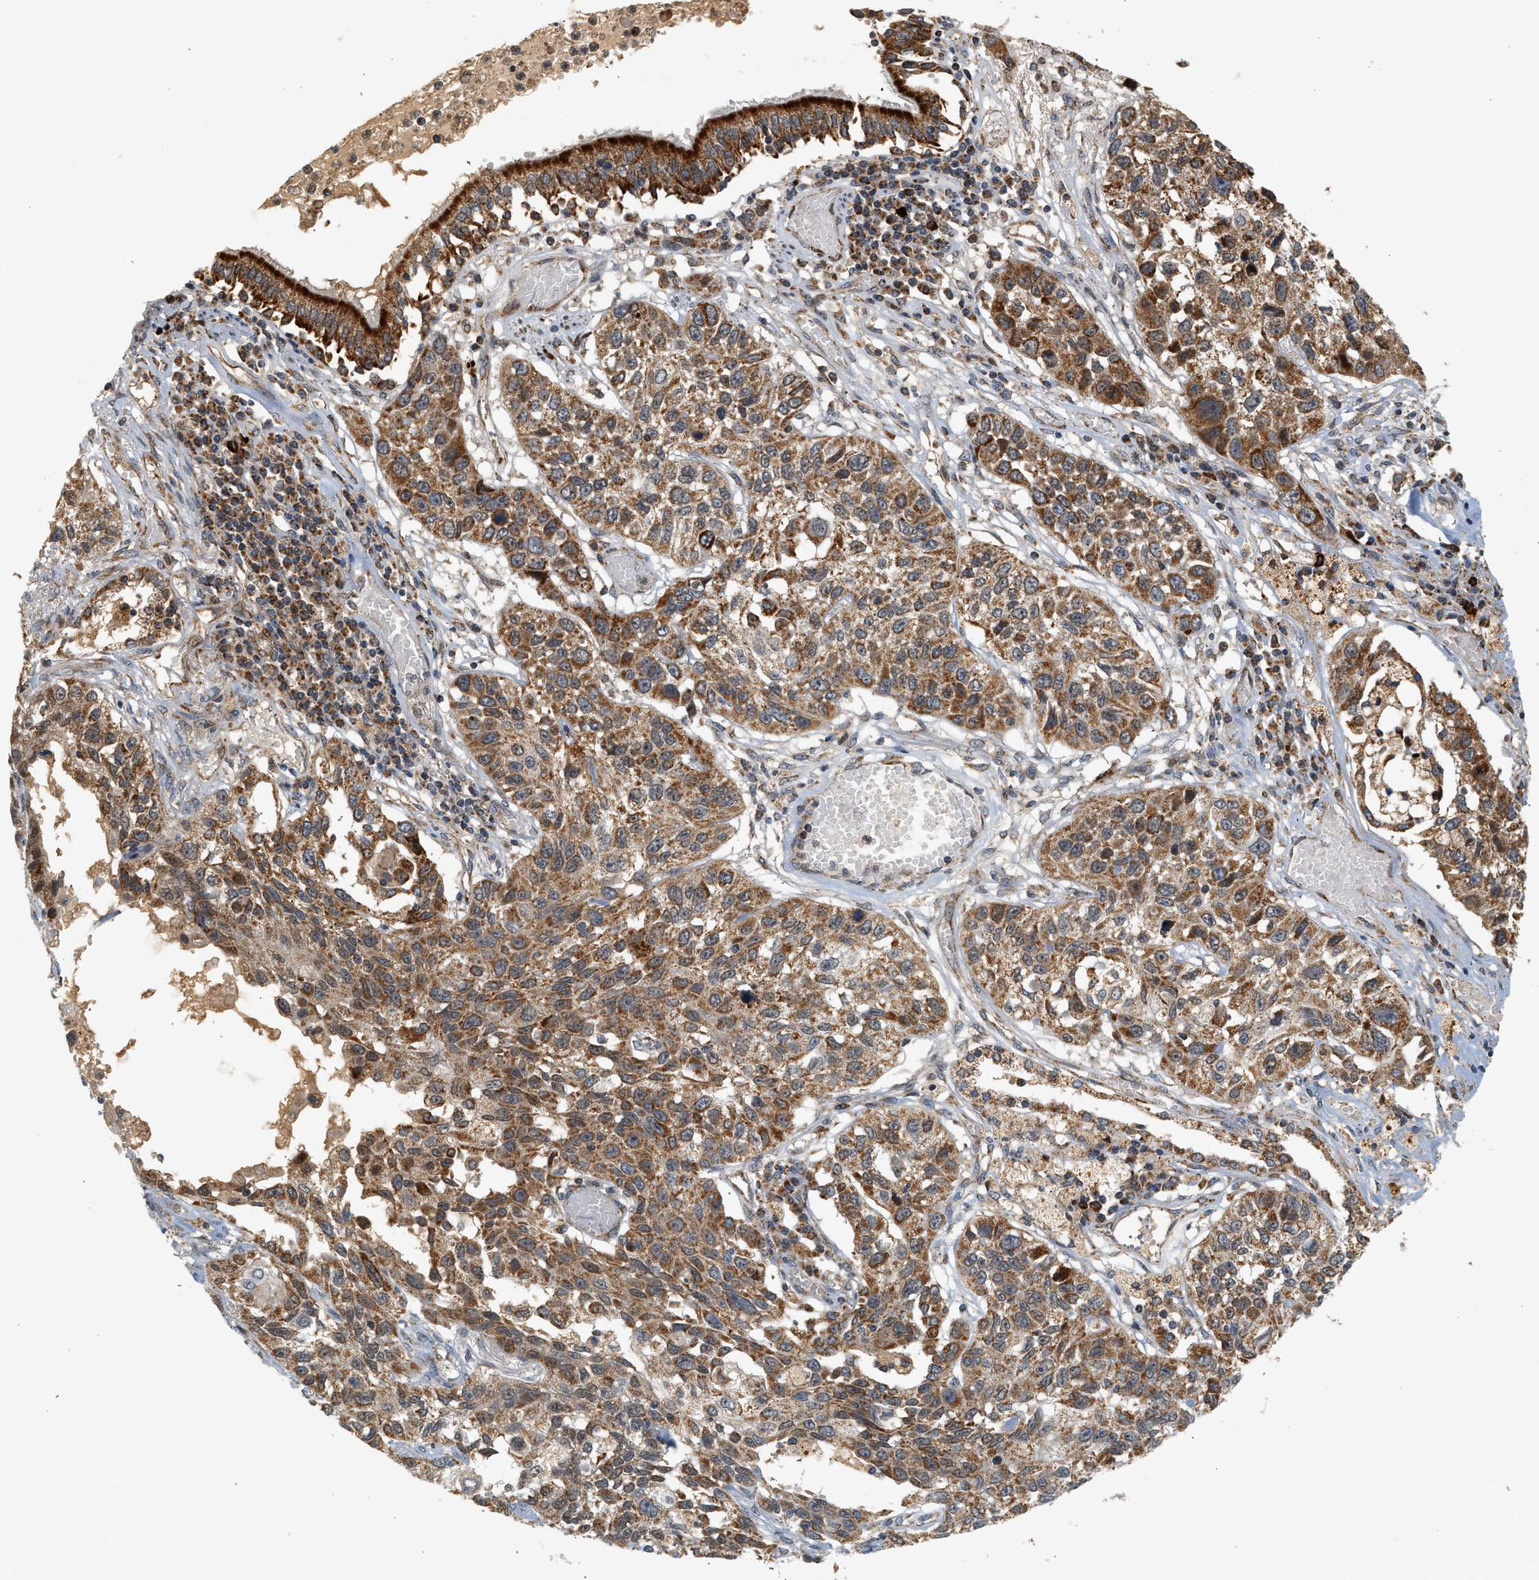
{"staining": {"intensity": "moderate", "quantity": ">75%", "location": "cytoplasmic/membranous"}, "tissue": "lung cancer", "cell_type": "Tumor cells", "image_type": "cancer", "snomed": [{"axis": "morphology", "description": "Squamous cell carcinoma, NOS"}, {"axis": "topography", "description": "Lung"}], "caption": "IHC photomicrograph of human squamous cell carcinoma (lung) stained for a protein (brown), which shows medium levels of moderate cytoplasmic/membranous expression in approximately >75% of tumor cells.", "gene": "MCU", "patient": {"sex": "male", "age": 71}}